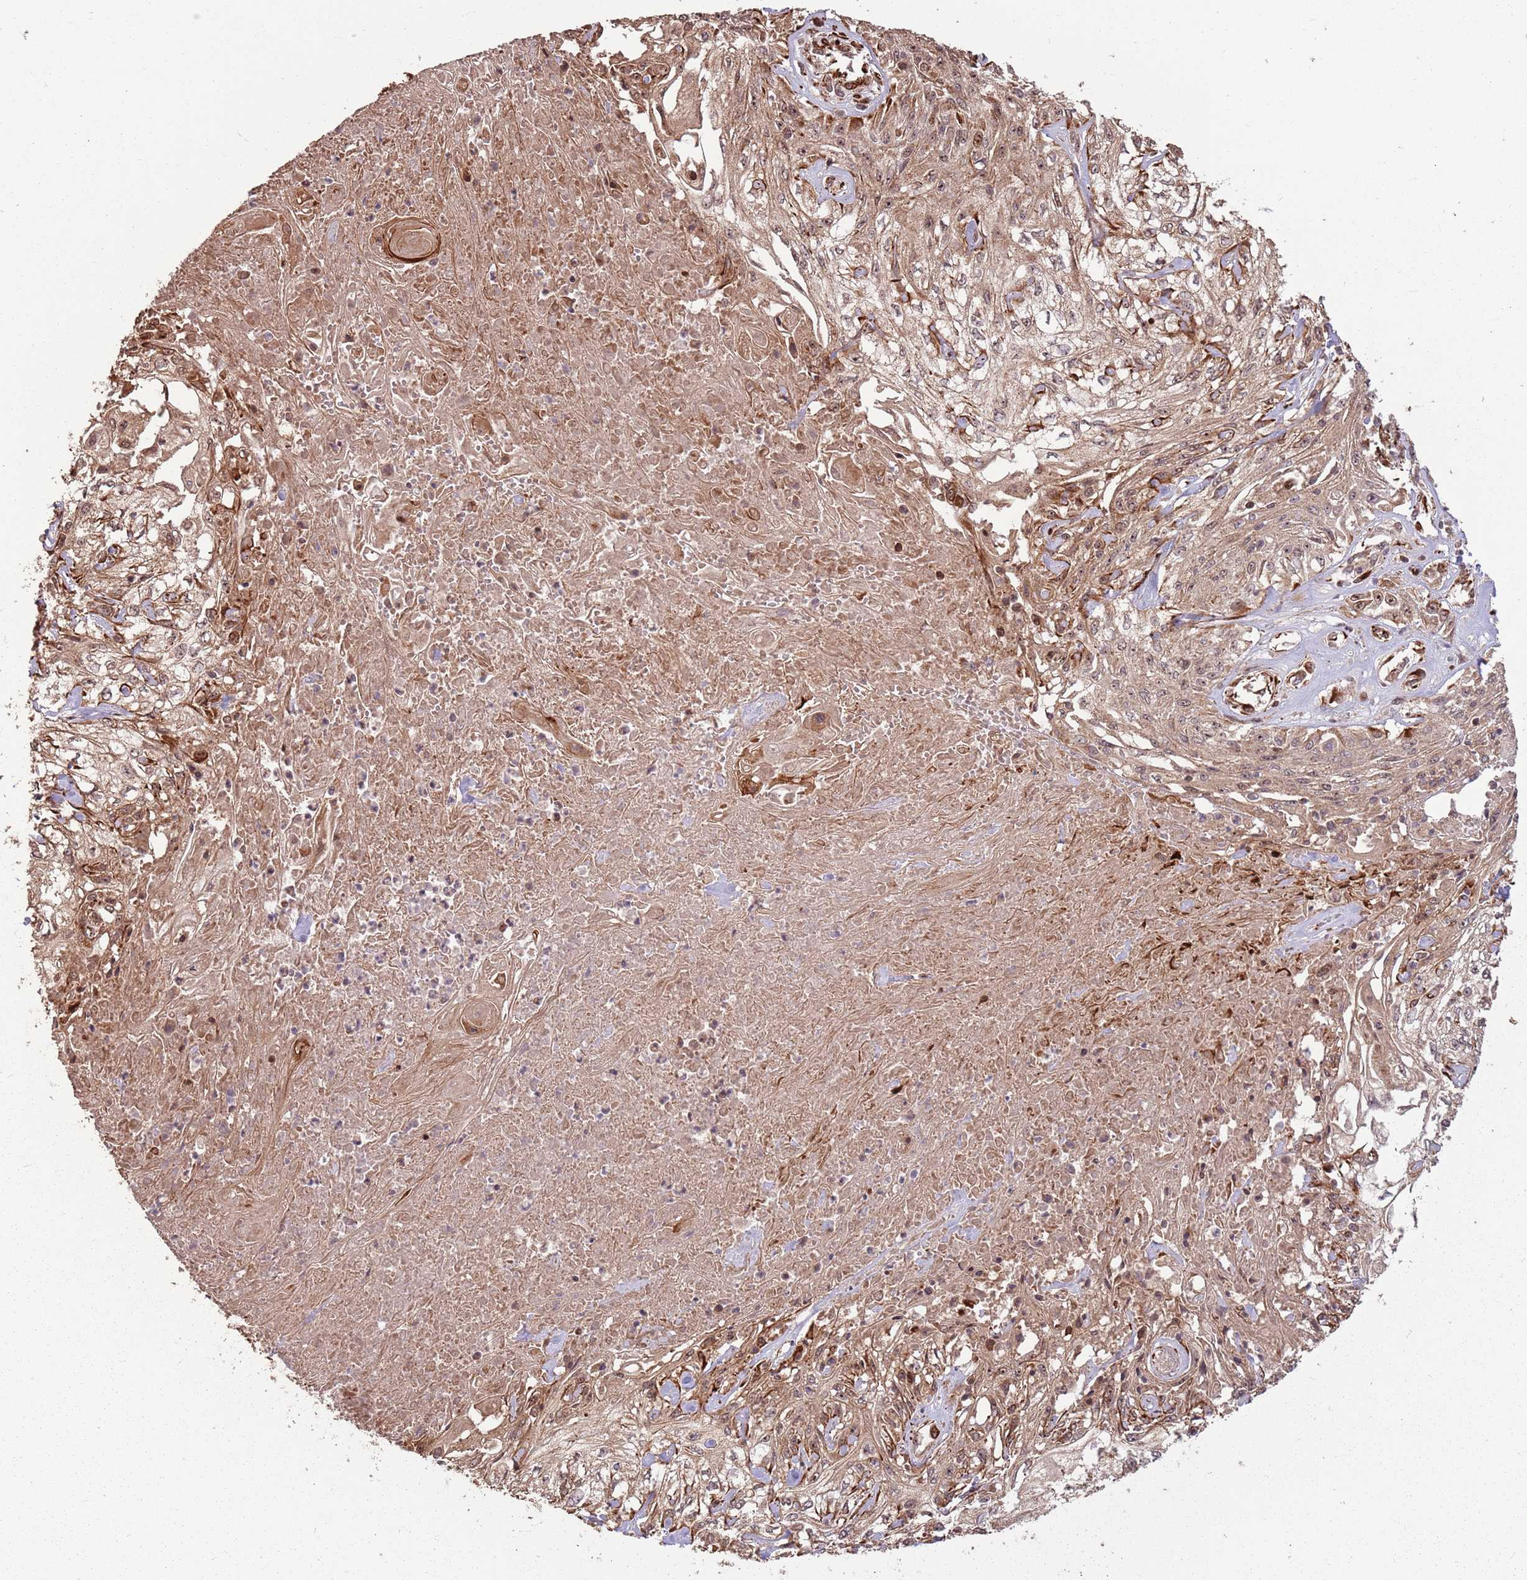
{"staining": {"intensity": "moderate", "quantity": ">75%", "location": "cytoplasmic/membranous,nuclear"}, "tissue": "skin cancer", "cell_type": "Tumor cells", "image_type": "cancer", "snomed": [{"axis": "morphology", "description": "Squamous cell carcinoma, NOS"}, {"axis": "morphology", "description": "Squamous cell carcinoma, metastatic, NOS"}, {"axis": "topography", "description": "Skin"}, {"axis": "topography", "description": "Lymph node"}], "caption": "The image reveals staining of skin metastatic squamous cell carcinoma, revealing moderate cytoplasmic/membranous and nuclear protein expression (brown color) within tumor cells. (DAB IHC, brown staining for protein, blue staining for nuclei).", "gene": "ADAMTS3", "patient": {"sex": "male", "age": 75}}